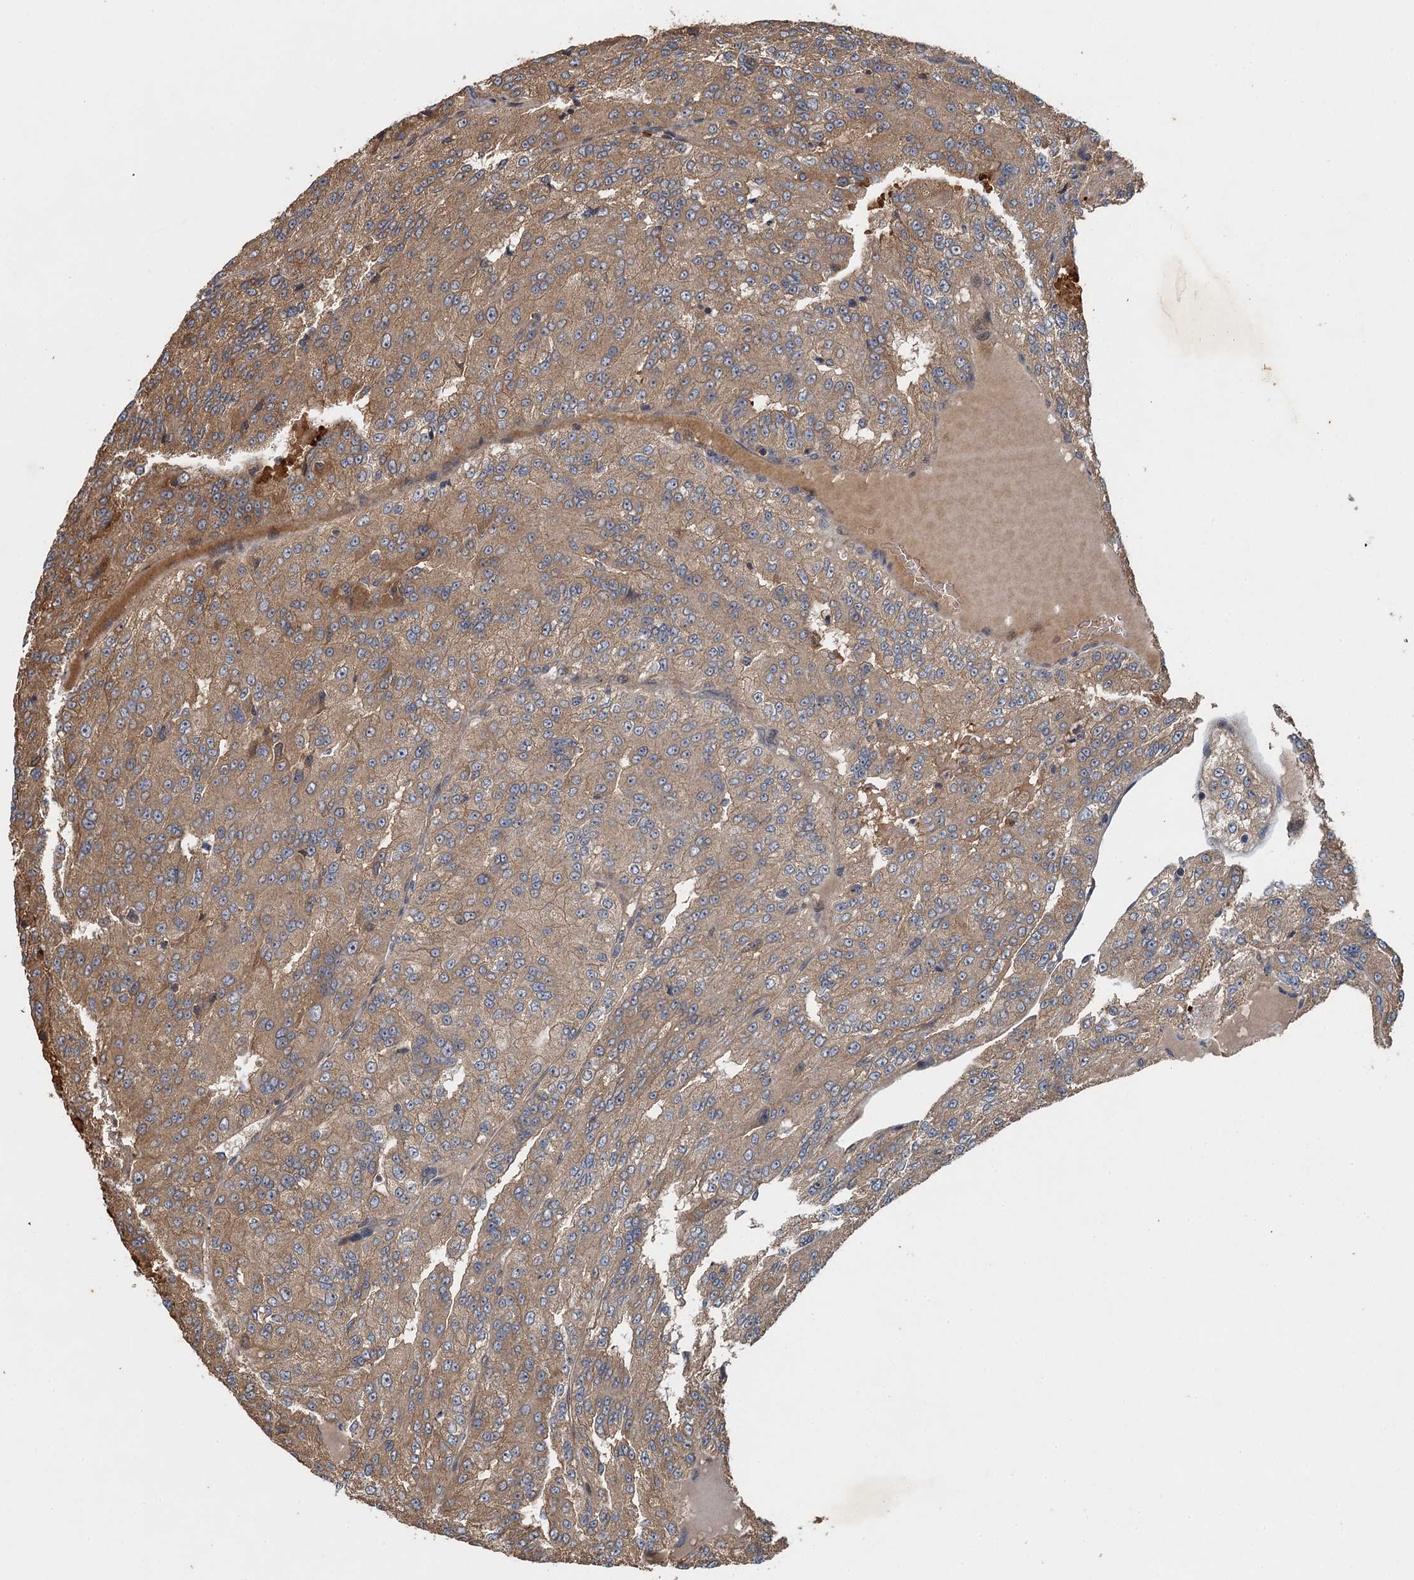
{"staining": {"intensity": "moderate", "quantity": ">75%", "location": "cytoplasmic/membranous"}, "tissue": "renal cancer", "cell_type": "Tumor cells", "image_type": "cancer", "snomed": [{"axis": "morphology", "description": "Adenocarcinoma, NOS"}, {"axis": "topography", "description": "Kidney"}], "caption": "An immunohistochemistry (IHC) histopathology image of neoplastic tissue is shown. Protein staining in brown shows moderate cytoplasmic/membranous positivity in renal cancer (adenocarcinoma) within tumor cells.", "gene": "SNX32", "patient": {"sex": "female", "age": 63}}